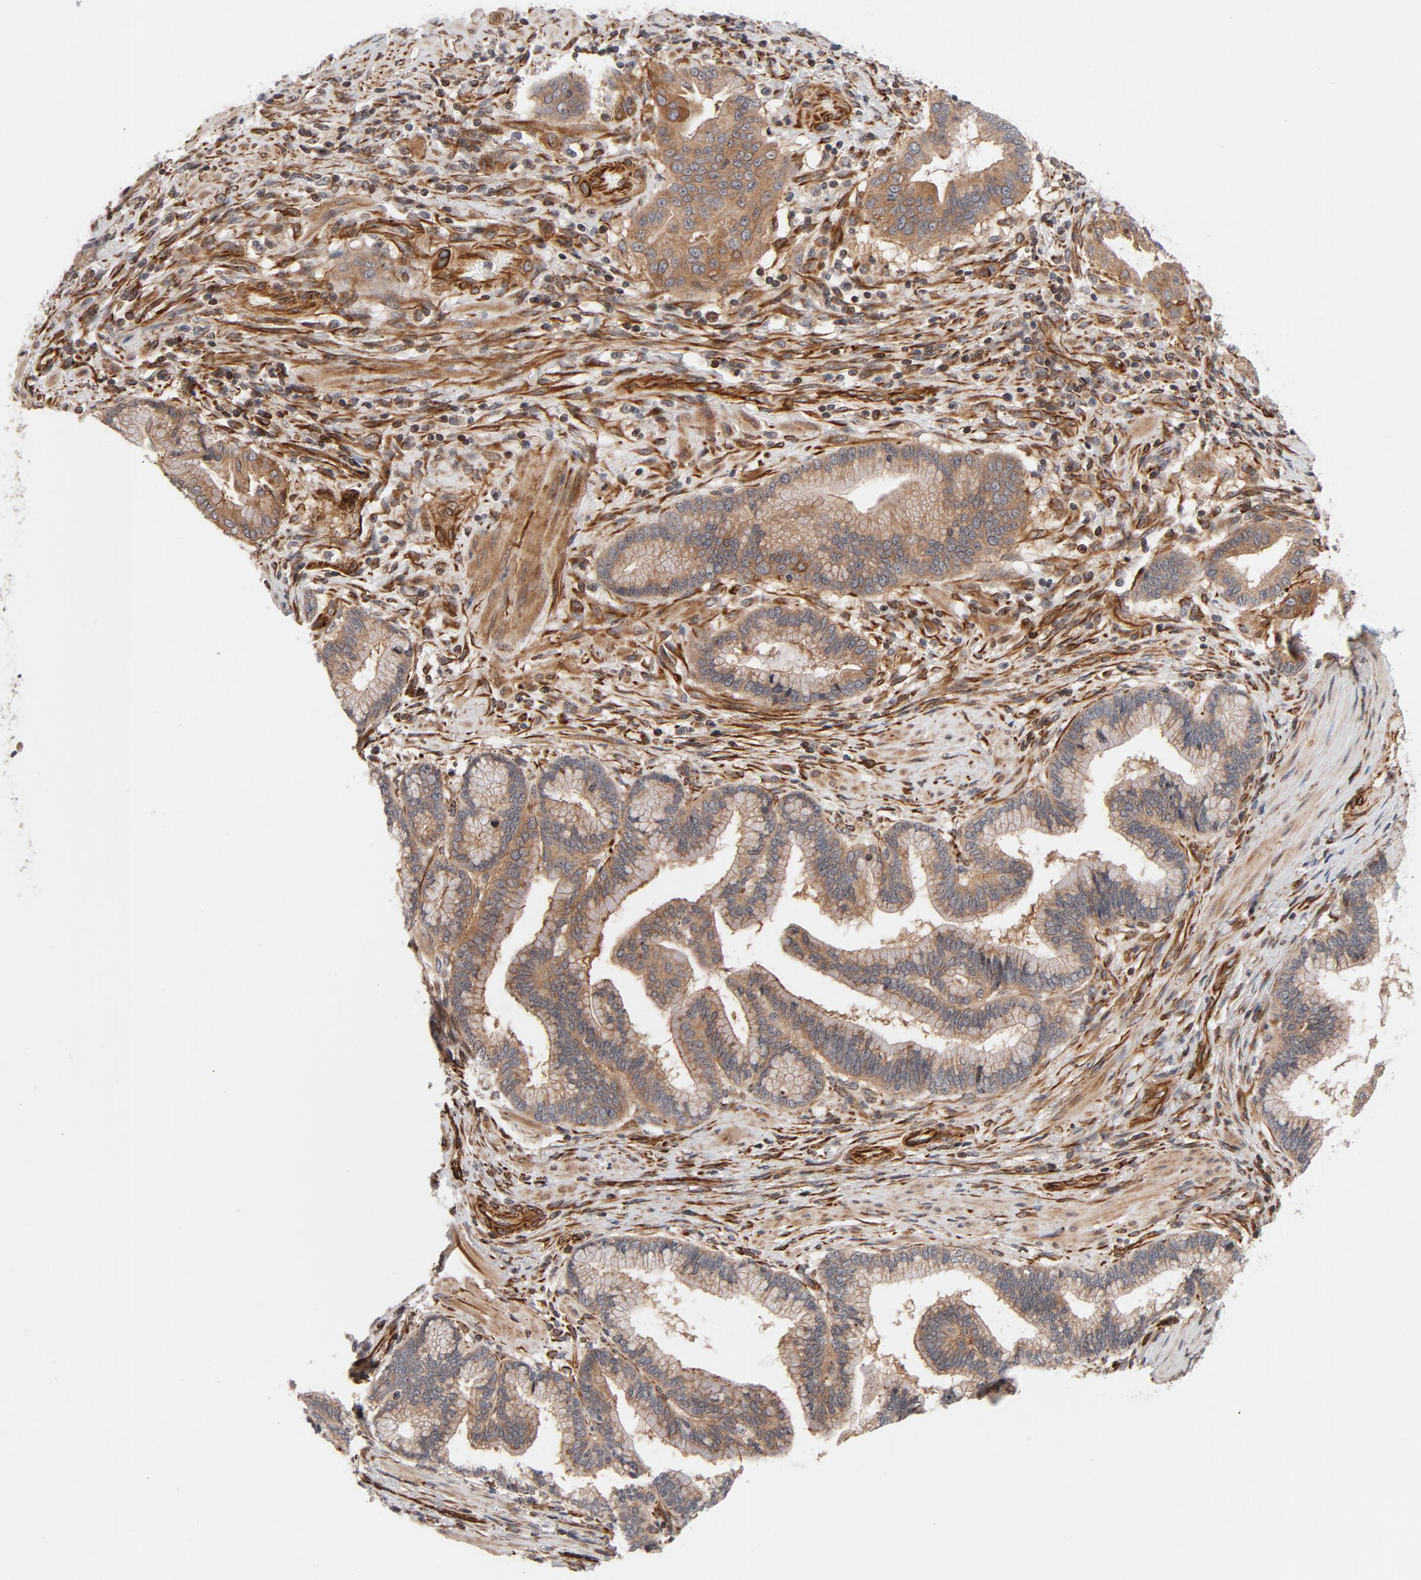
{"staining": {"intensity": "moderate", "quantity": ">75%", "location": "cytoplasmic/membranous"}, "tissue": "pancreatic cancer", "cell_type": "Tumor cells", "image_type": "cancer", "snomed": [{"axis": "morphology", "description": "Adenocarcinoma, NOS"}, {"axis": "topography", "description": "Pancreas"}], "caption": "A micrograph of adenocarcinoma (pancreatic) stained for a protein reveals moderate cytoplasmic/membranous brown staining in tumor cells.", "gene": "DNAAF2", "patient": {"sex": "female", "age": 64}}